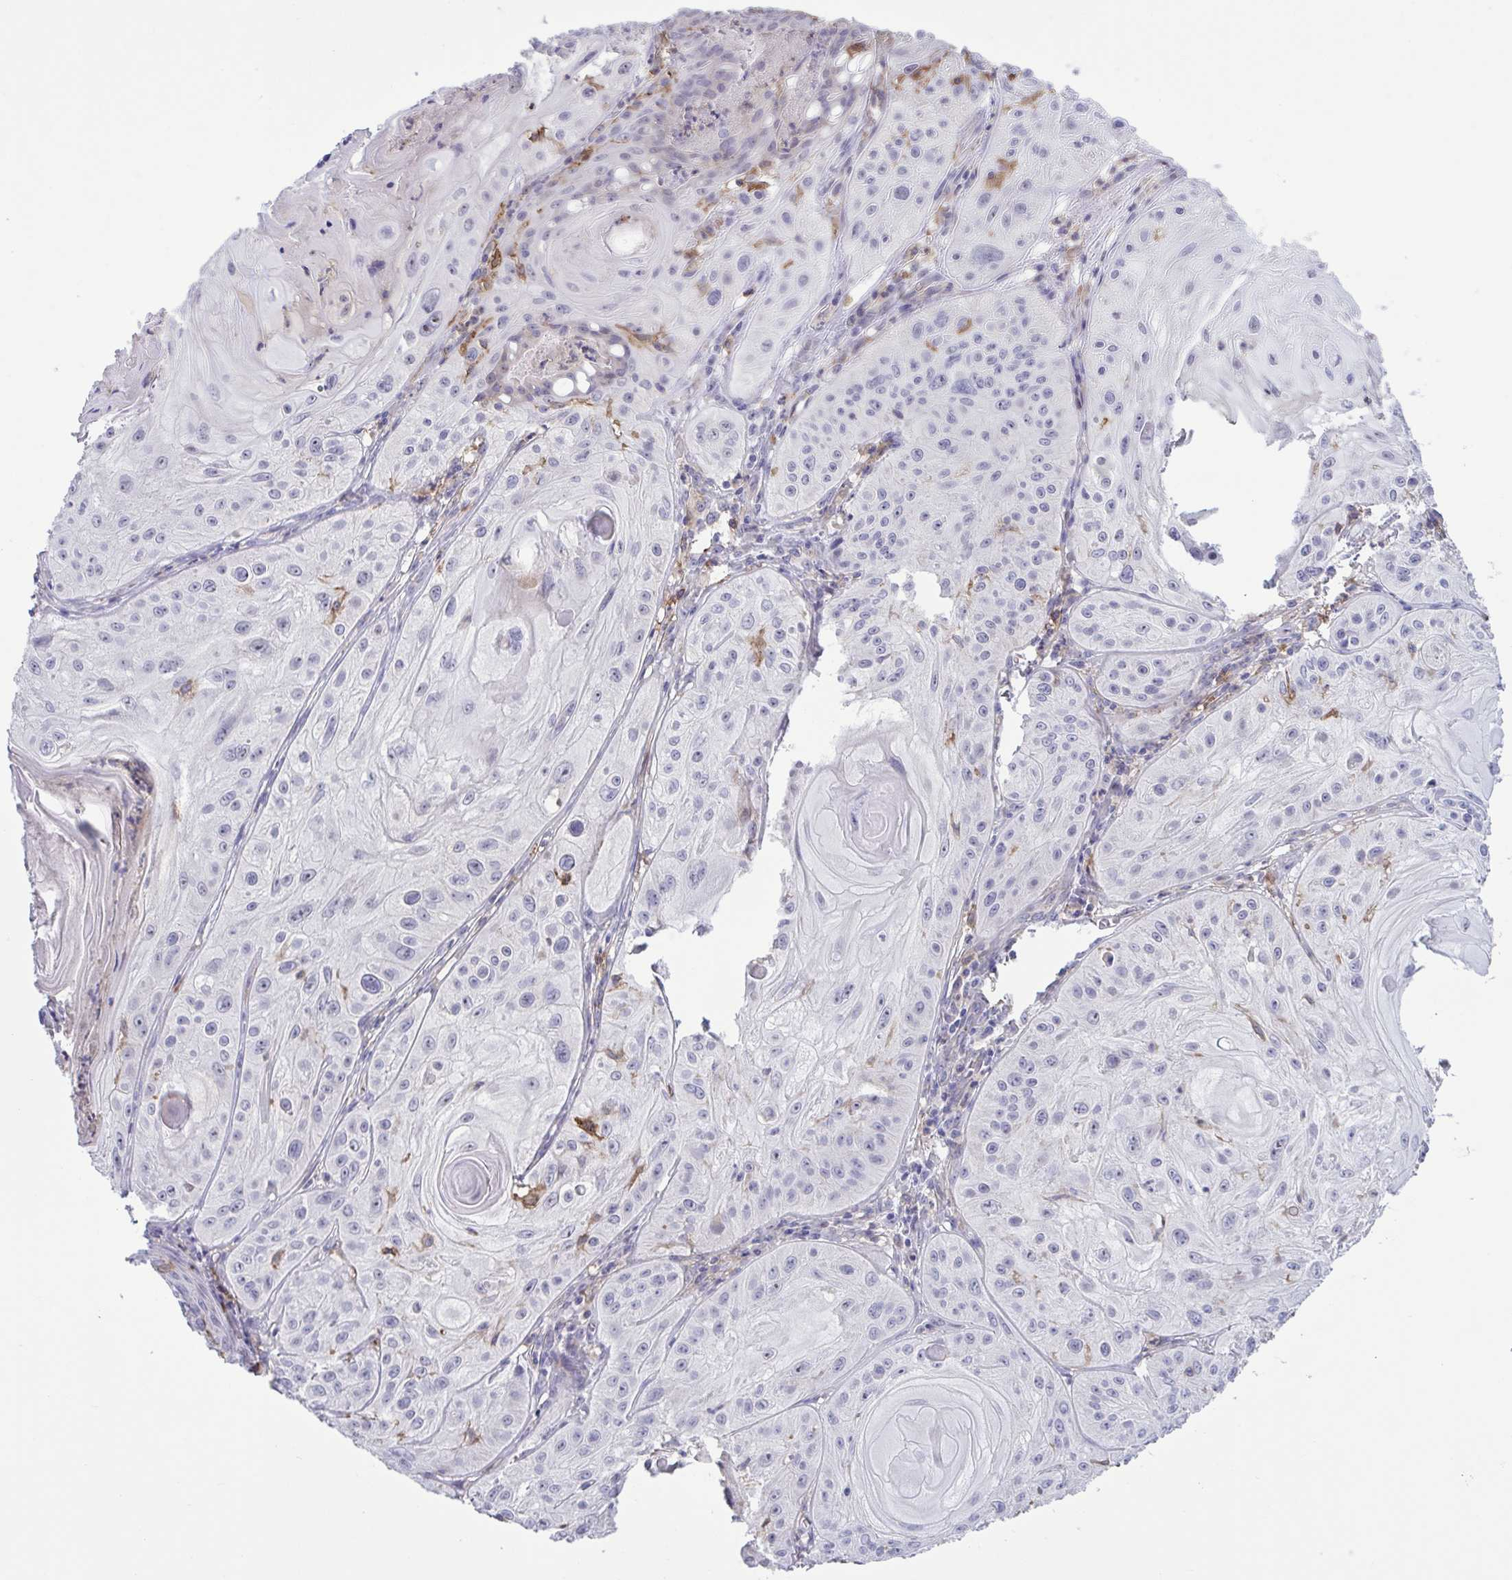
{"staining": {"intensity": "weak", "quantity": "<25%", "location": "nuclear"}, "tissue": "skin cancer", "cell_type": "Tumor cells", "image_type": "cancer", "snomed": [{"axis": "morphology", "description": "Squamous cell carcinoma, NOS"}, {"axis": "topography", "description": "Skin"}], "caption": "The histopathology image reveals no significant staining in tumor cells of skin cancer.", "gene": "CD101", "patient": {"sex": "male", "age": 85}}